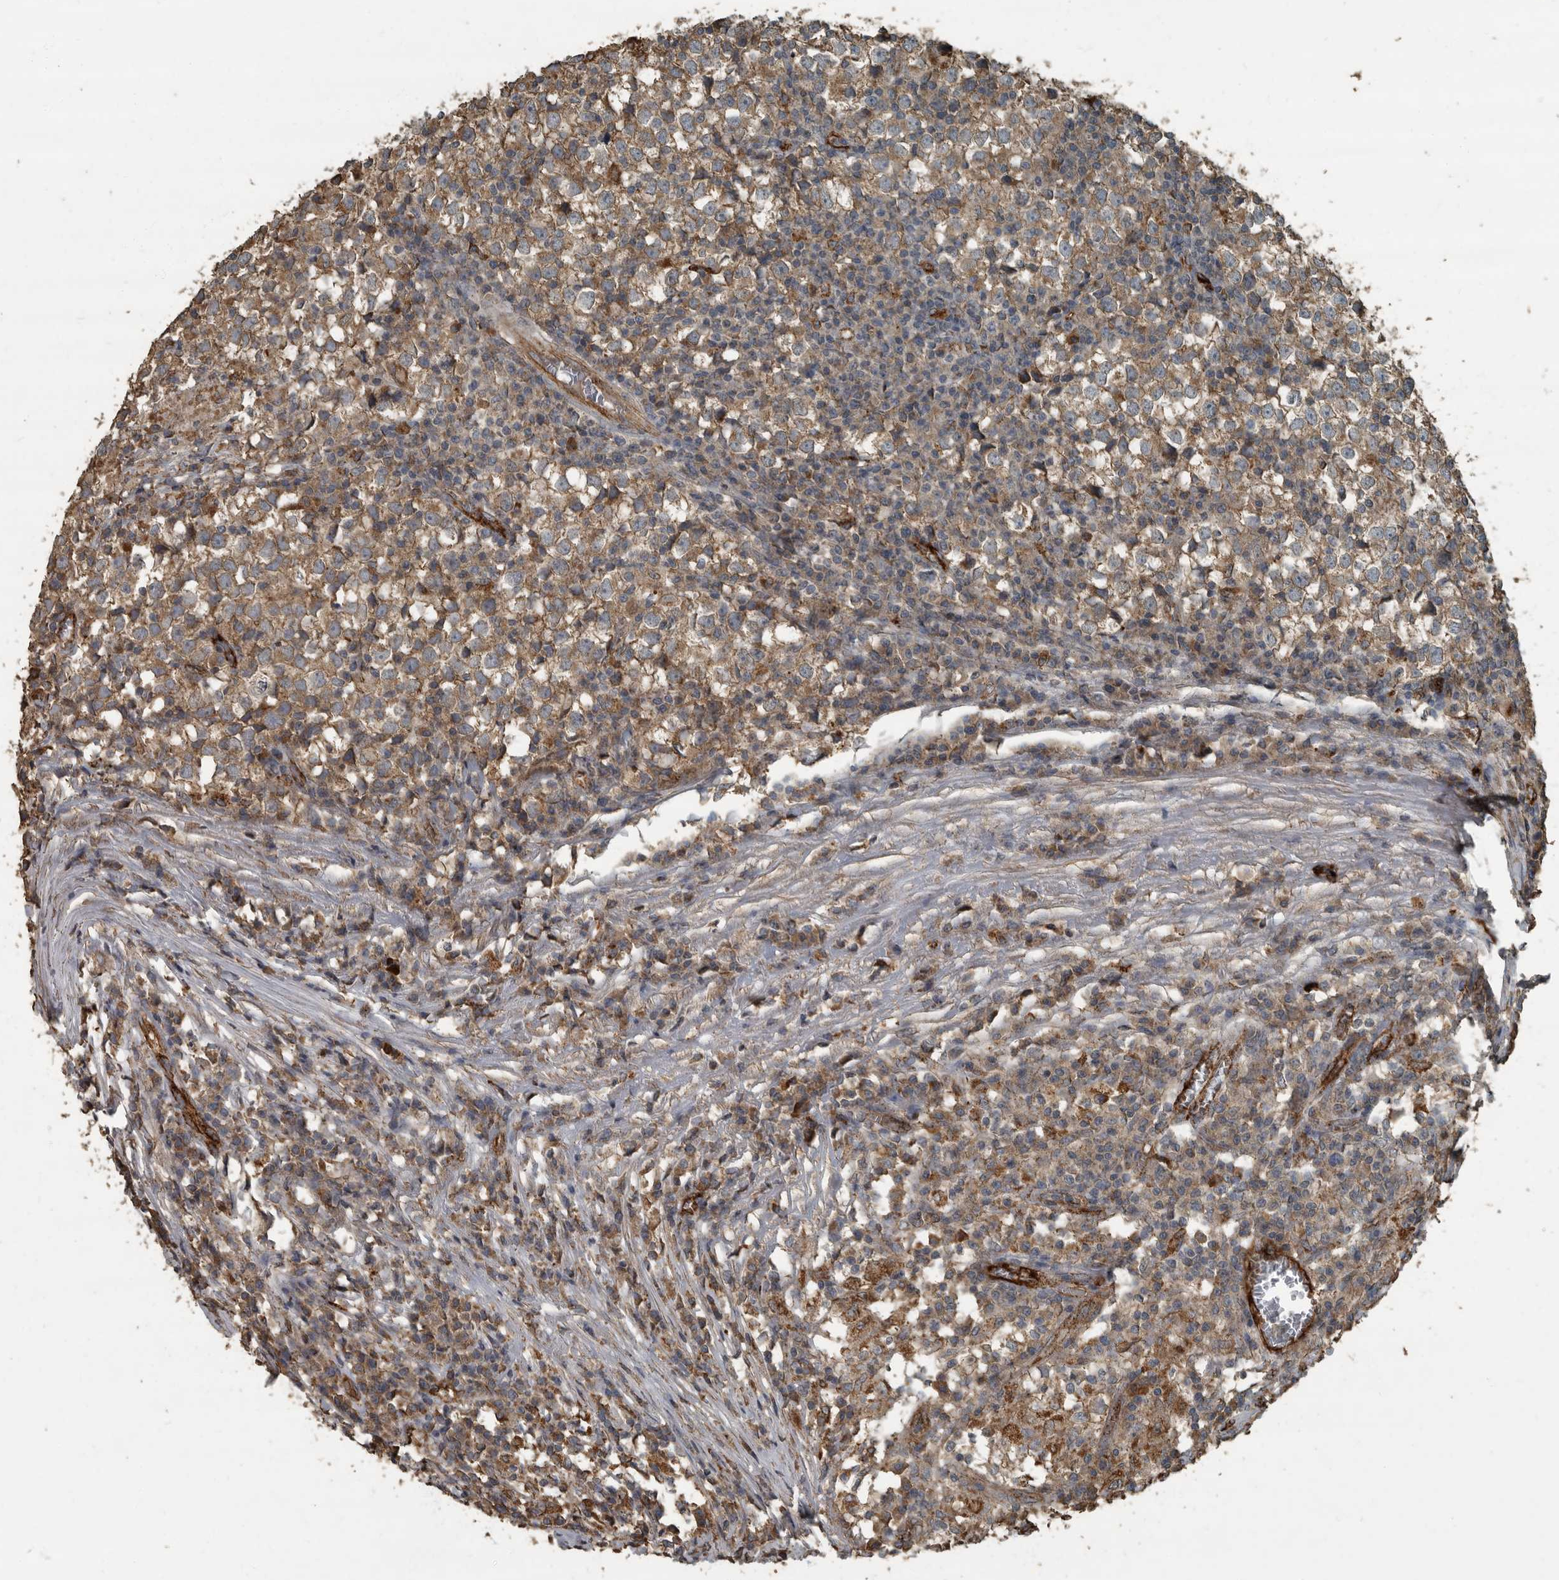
{"staining": {"intensity": "moderate", "quantity": "25%-75%", "location": "cytoplasmic/membranous"}, "tissue": "testis cancer", "cell_type": "Tumor cells", "image_type": "cancer", "snomed": [{"axis": "morphology", "description": "Seminoma, NOS"}, {"axis": "topography", "description": "Testis"}], "caption": "Immunohistochemistry (IHC) of human testis cancer (seminoma) reveals medium levels of moderate cytoplasmic/membranous expression in about 25%-75% of tumor cells. The staining was performed using DAB, with brown indicating positive protein expression. Nuclei are stained blue with hematoxylin.", "gene": "IL15RA", "patient": {"sex": "male", "age": 65}}